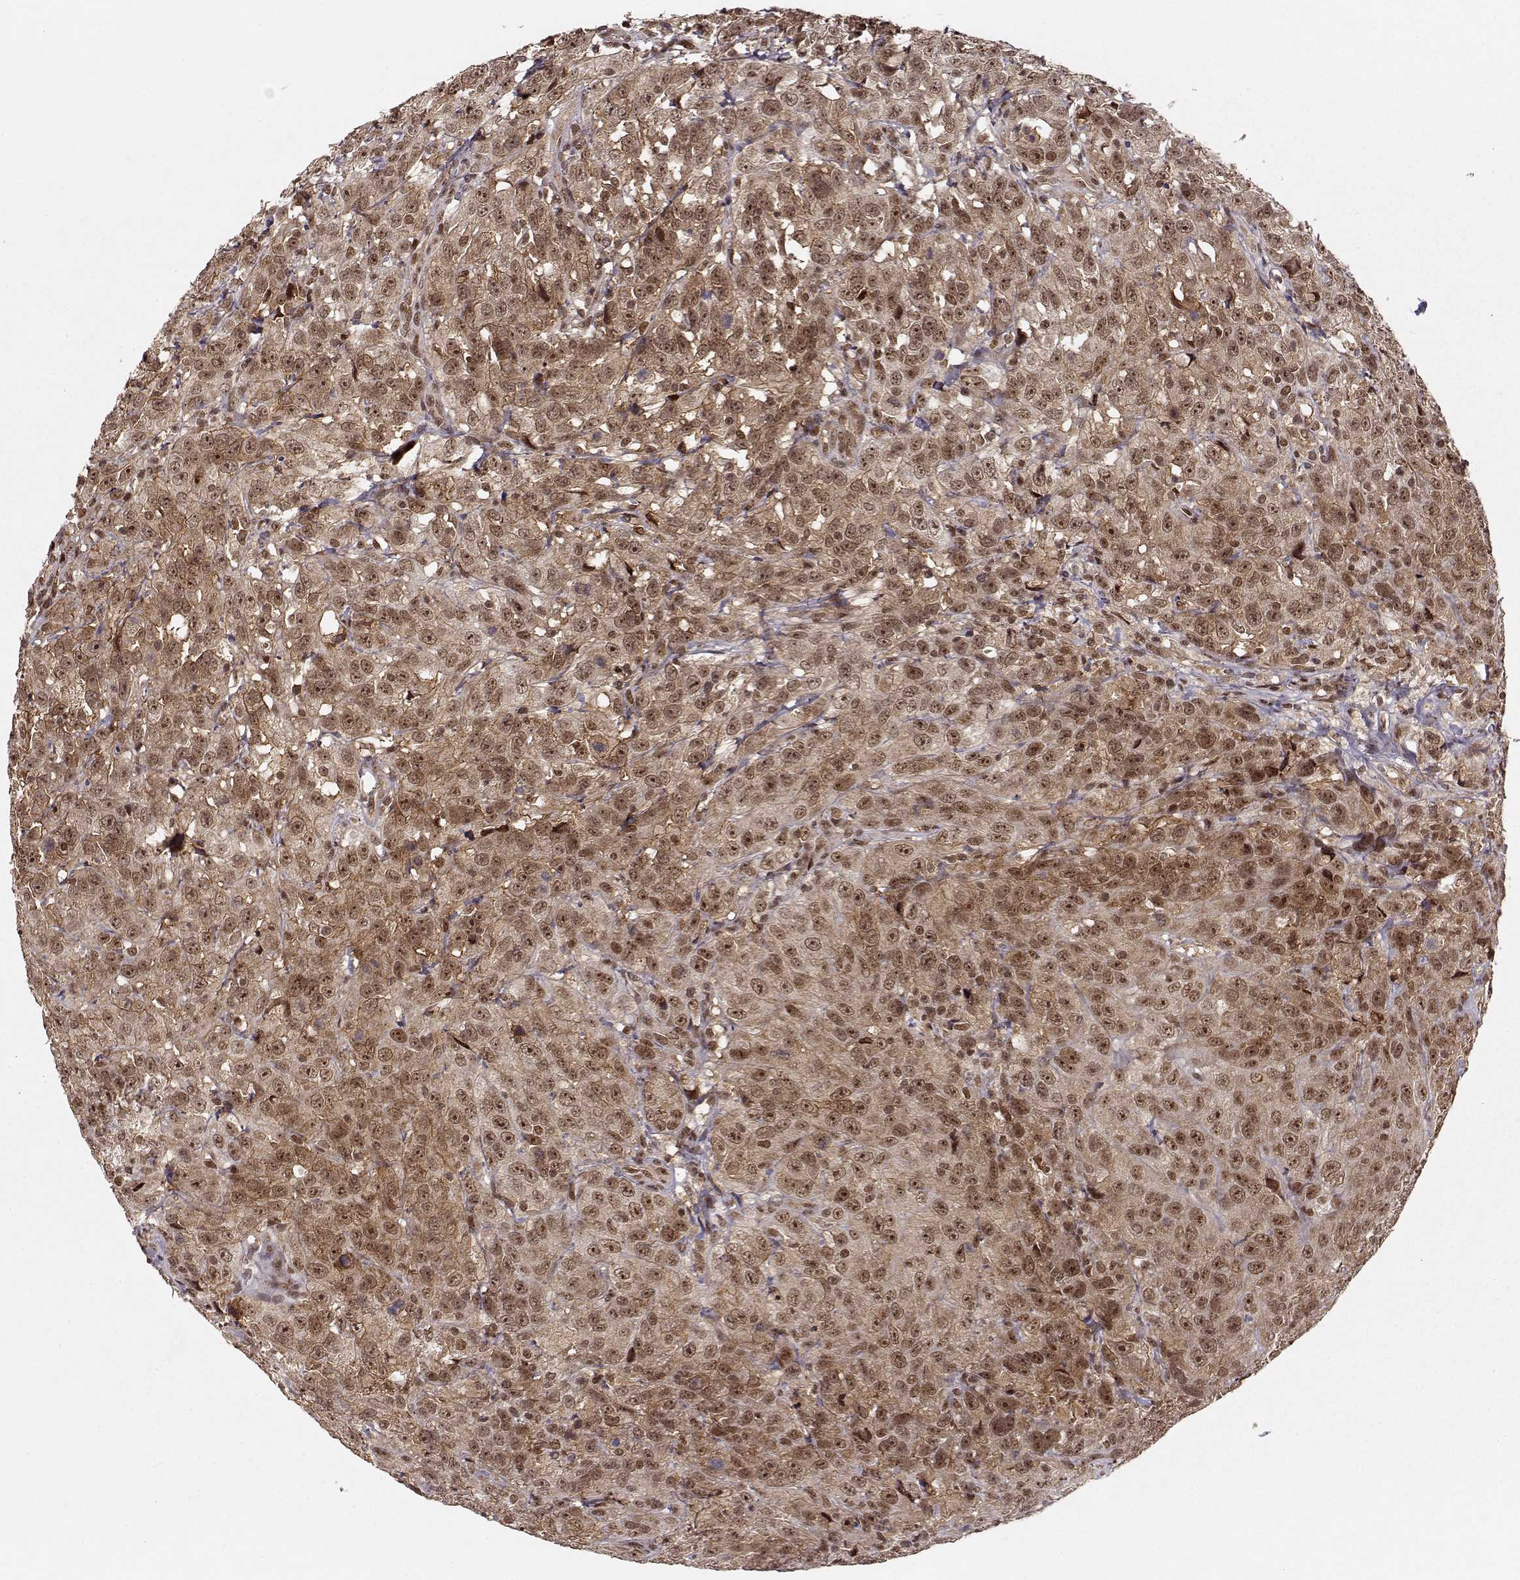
{"staining": {"intensity": "strong", "quantity": "25%-75%", "location": "cytoplasmic/membranous,nuclear"}, "tissue": "urothelial cancer", "cell_type": "Tumor cells", "image_type": "cancer", "snomed": [{"axis": "morphology", "description": "Urothelial carcinoma, NOS"}, {"axis": "morphology", "description": "Urothelial carcinoma, High grade"}, {"axis": "topography", "description": "Urinary bladder"}], "caption": "Human transitional cell carcinoma stained with a brown dye reveals strong cytoplasmic/membranous and nuclear positive positivity in approximately 25%-75% of tumor cells.", "gene": "CSNK2A1", "patient": {"sex": "female", "age": 73}}